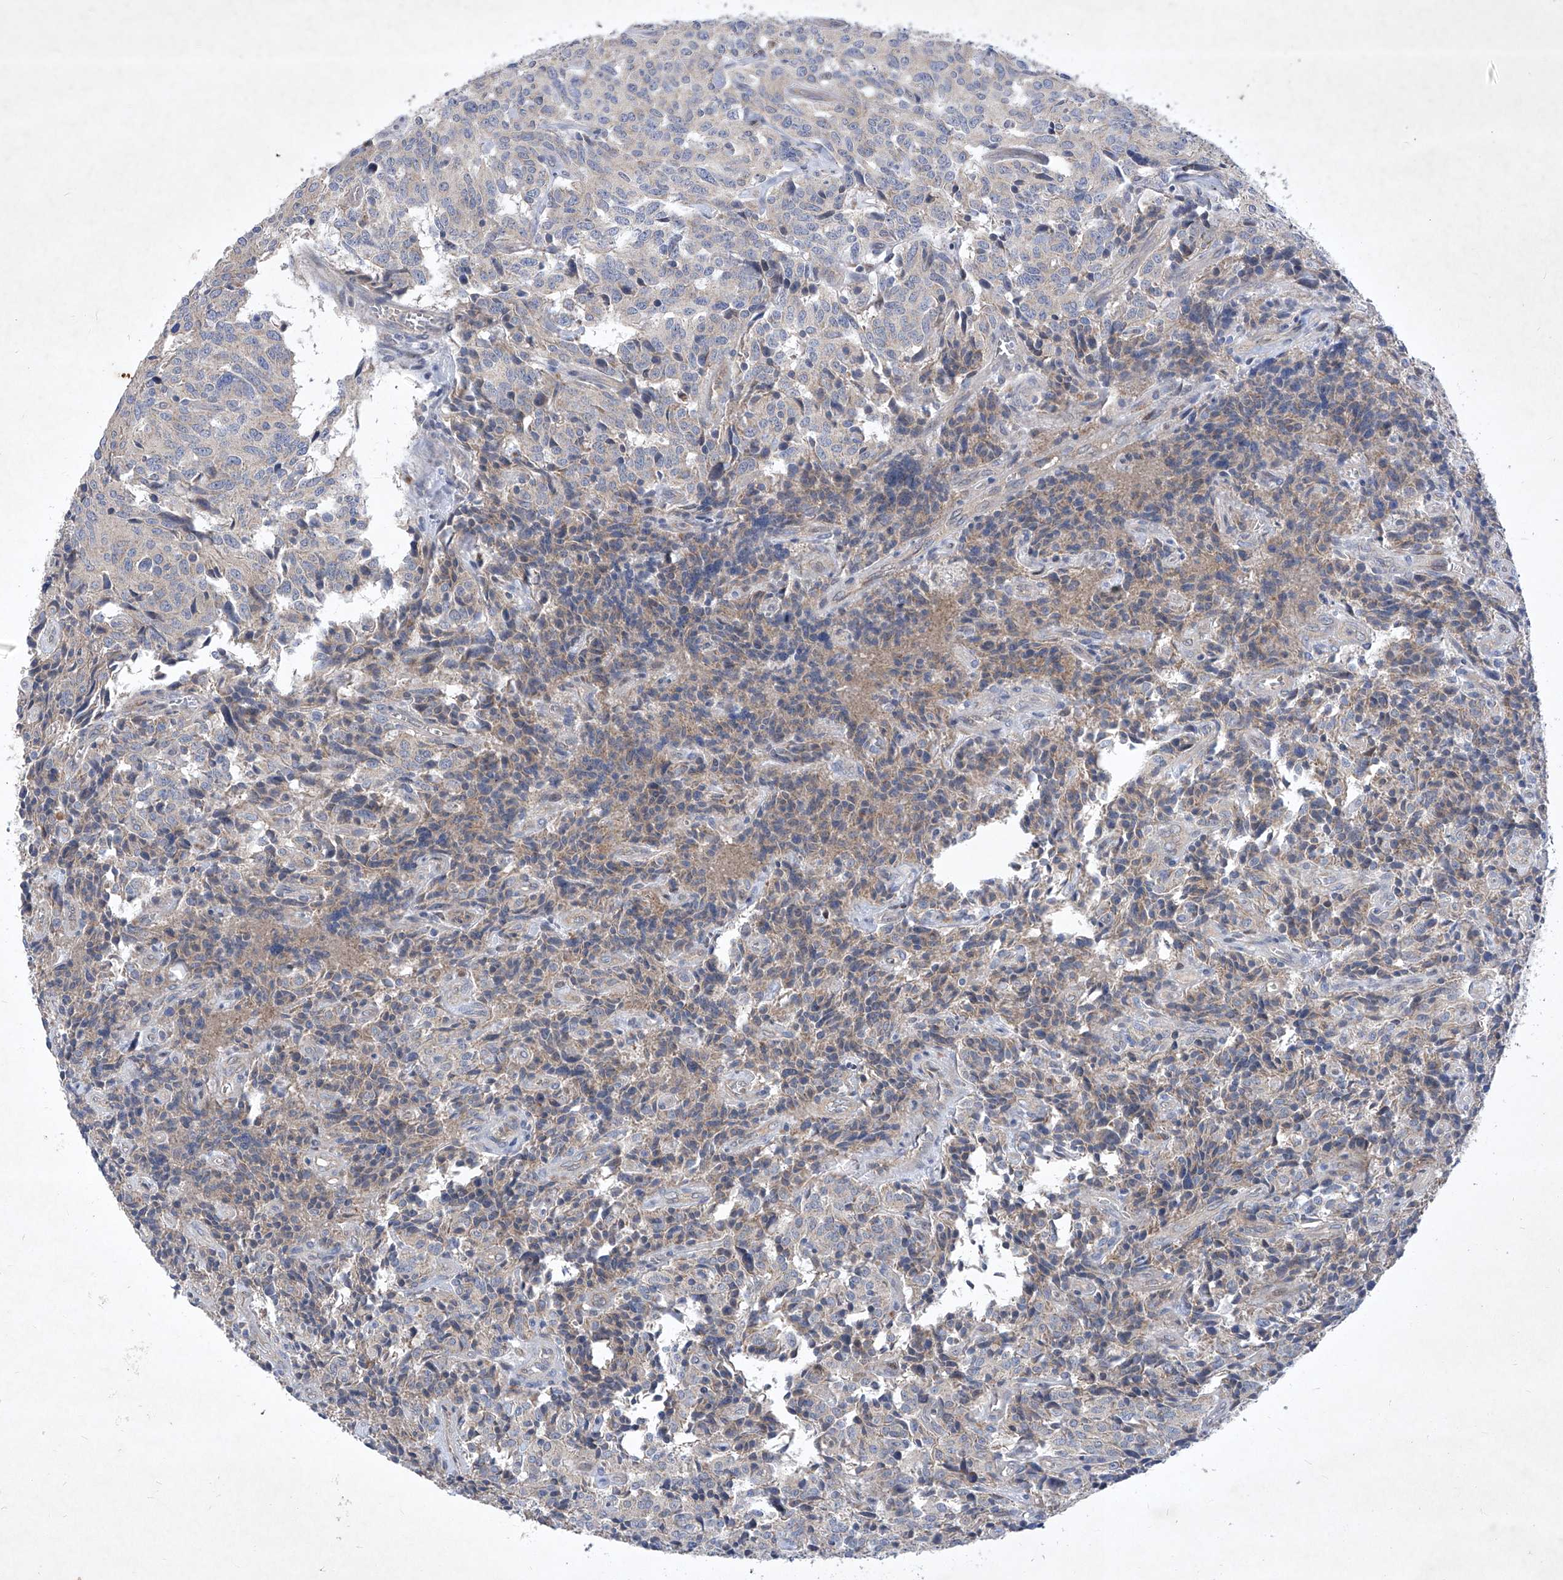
{"staining": {"intensity": "negative", "quantity": "none", "location": "none"}, "tissue": "carcinoid", "cell_type": "Tumor cells", "image_type": "cancer", "snomed": [{"axis": "morphology", "description": "Carcinoid, malignant, NOS"}, {"axis": "topography", "description": "Lung"}], "caption": "High magnification brightfield microscopy of carcinoid stained with DAB (3,3'-diaminobenzidine) (brown) and counterstained with hematoxylin (blue): tumor cells show no significant positivity. Nuclei are stained in blue.", "gene": "COQ3", "patient": {"sex": "female", "age": 46}}